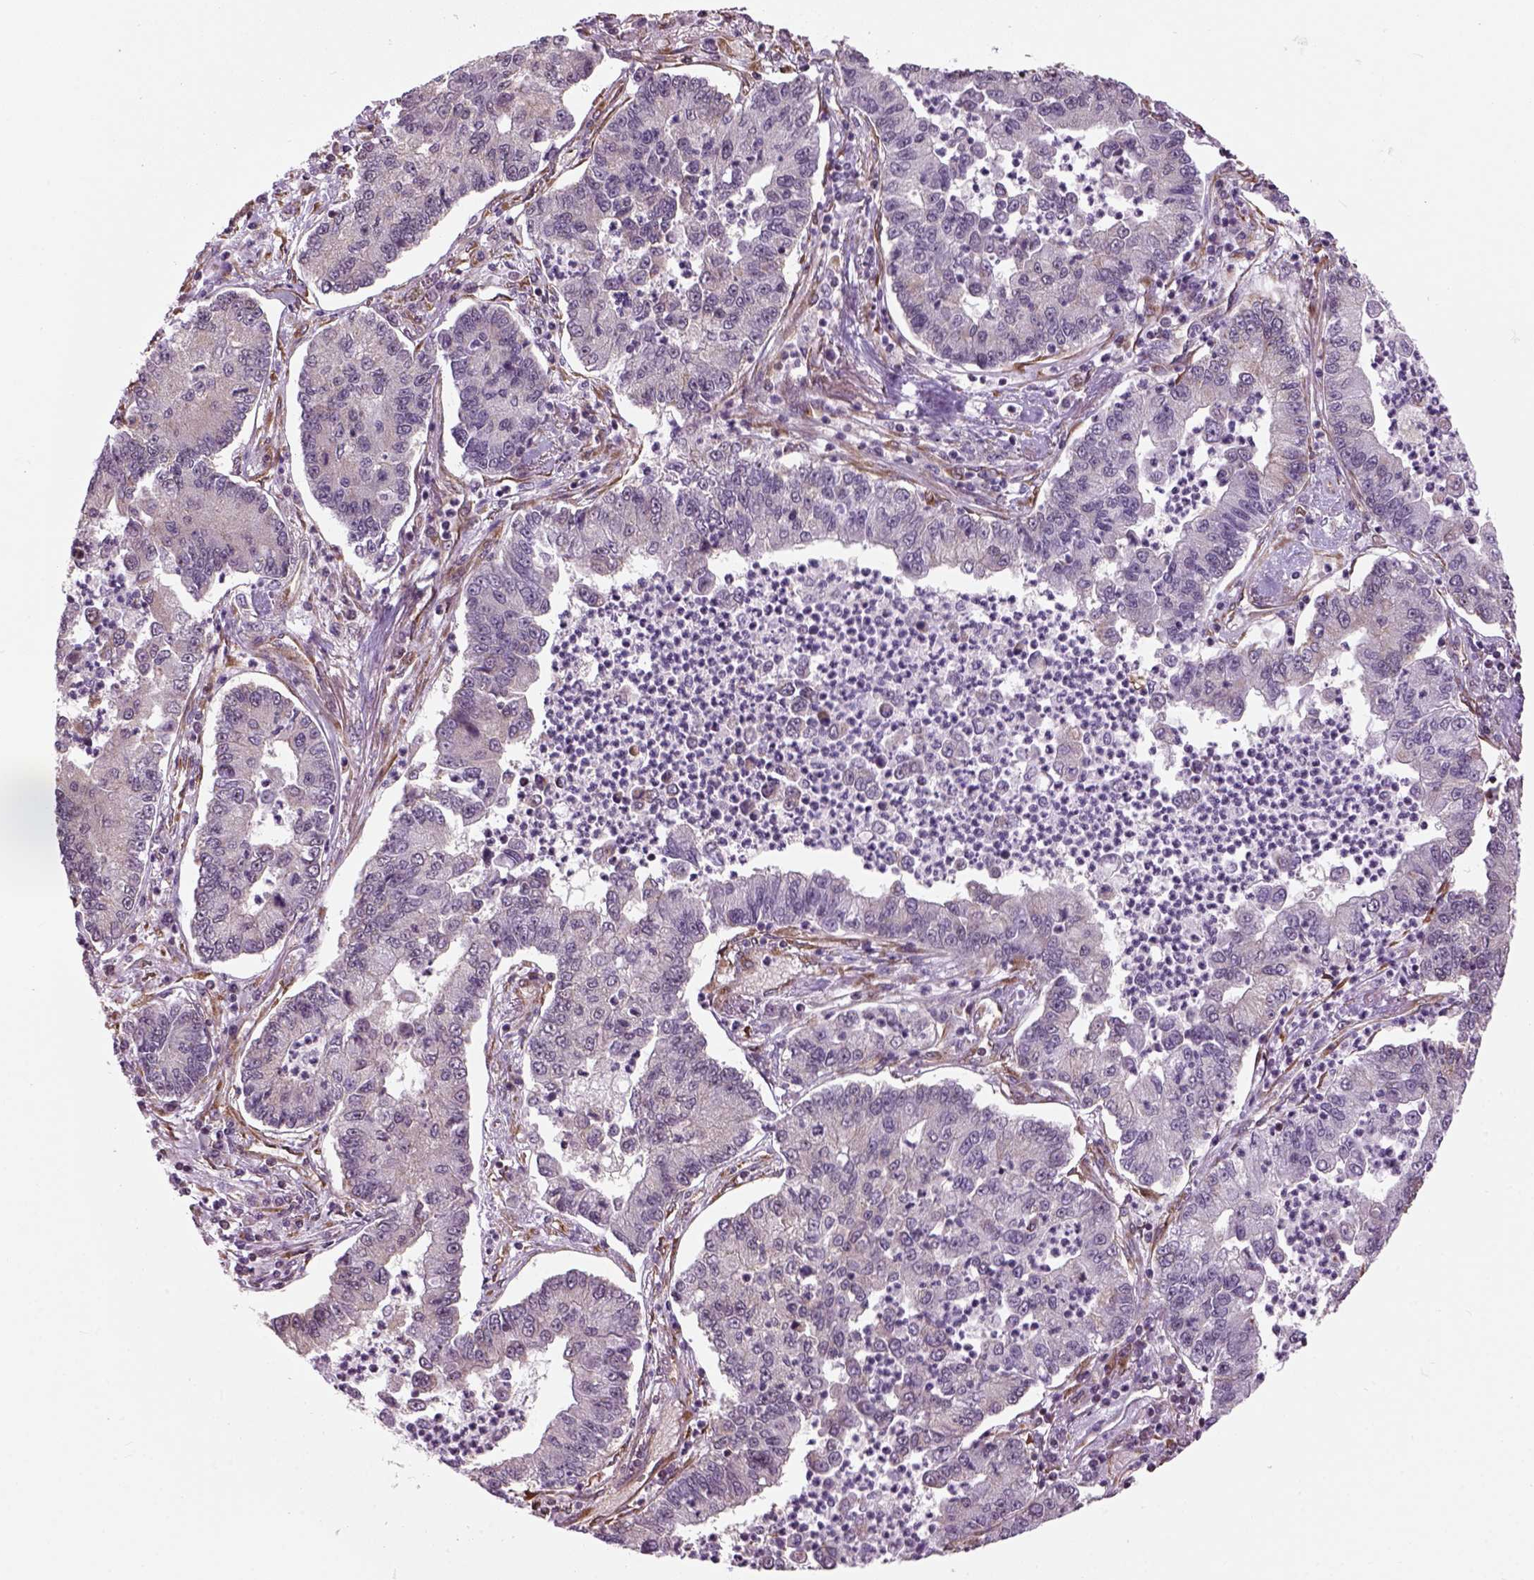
{"staining": {"intensity": "negative", "quantity": "none", "location": "none"}, "tissue": "lung cancer", "cell_type": "Tumor cells", "image_type": "cancer", "snomed": [{"axis": "morphology", "description": "Adenocarcinoma, NOS"}, {"axis": "topography", "description": "Lung"}], "caption": "Protein analysis of lung cancer shows no significant staining in tumor cells. Nuclei are stained in blue.", "gene": "XK", "patient": {"sex": "female", "age": 57}}